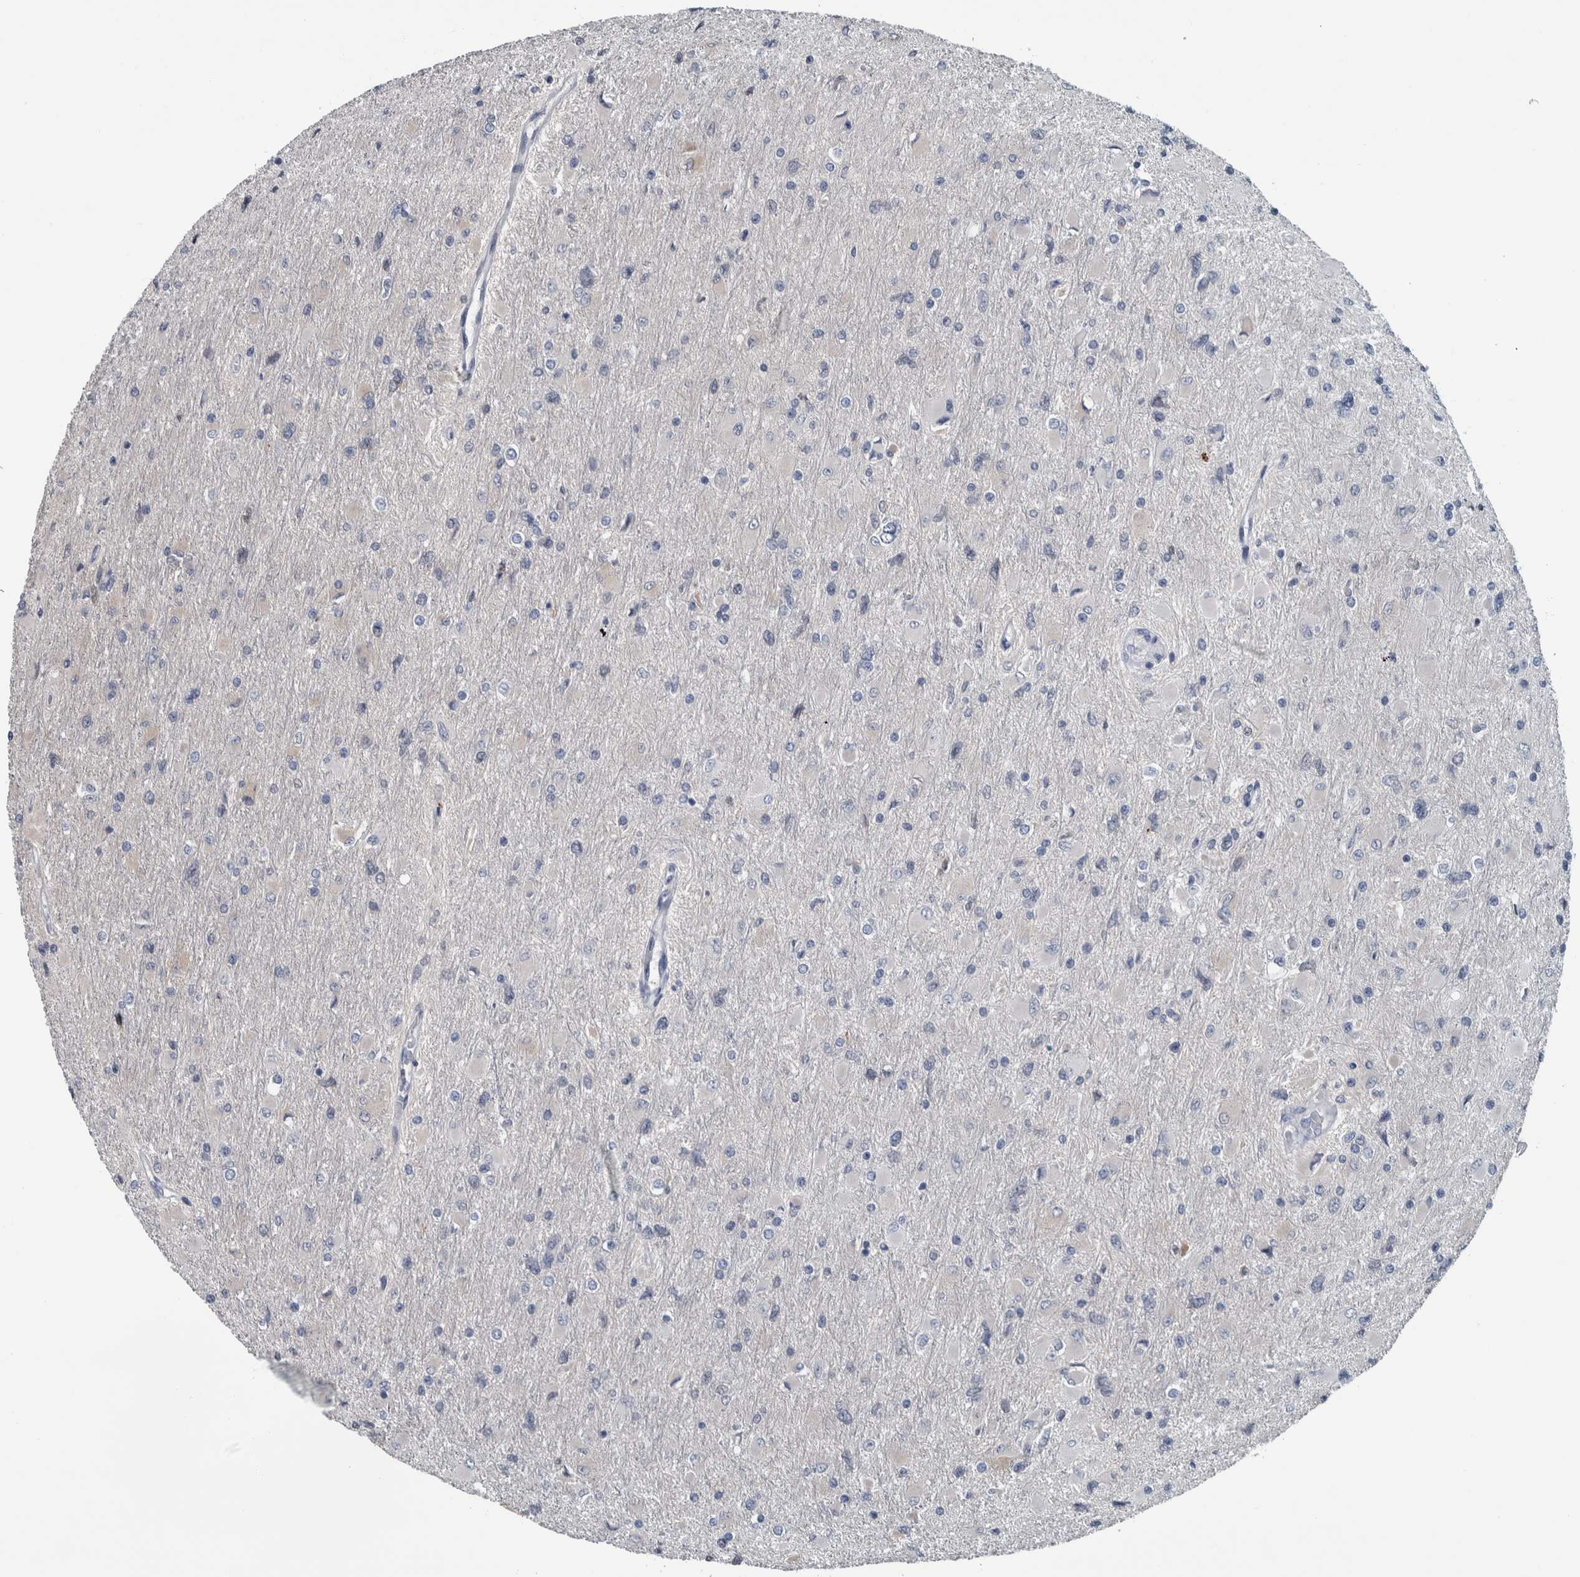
{"staining": {"intensity": "negative", "quantity": "none", "location": "none"}, "tissue": "glioma", "cell_type": "Tumor cells", "image_type": "cancer", "snomed": [{"axis": "morphology", "description": "Glioma, malignant, High grade"}, {"axis": "topography", "description": "Cerebral cortex"}], "caption": "The immunohistochemistry histopathology image has no significant staining in tumor cells of malignant glioma (high-grade) tissue.", "gene": "CAVIN4", "patient": {"sex": "female", "age": 36}}